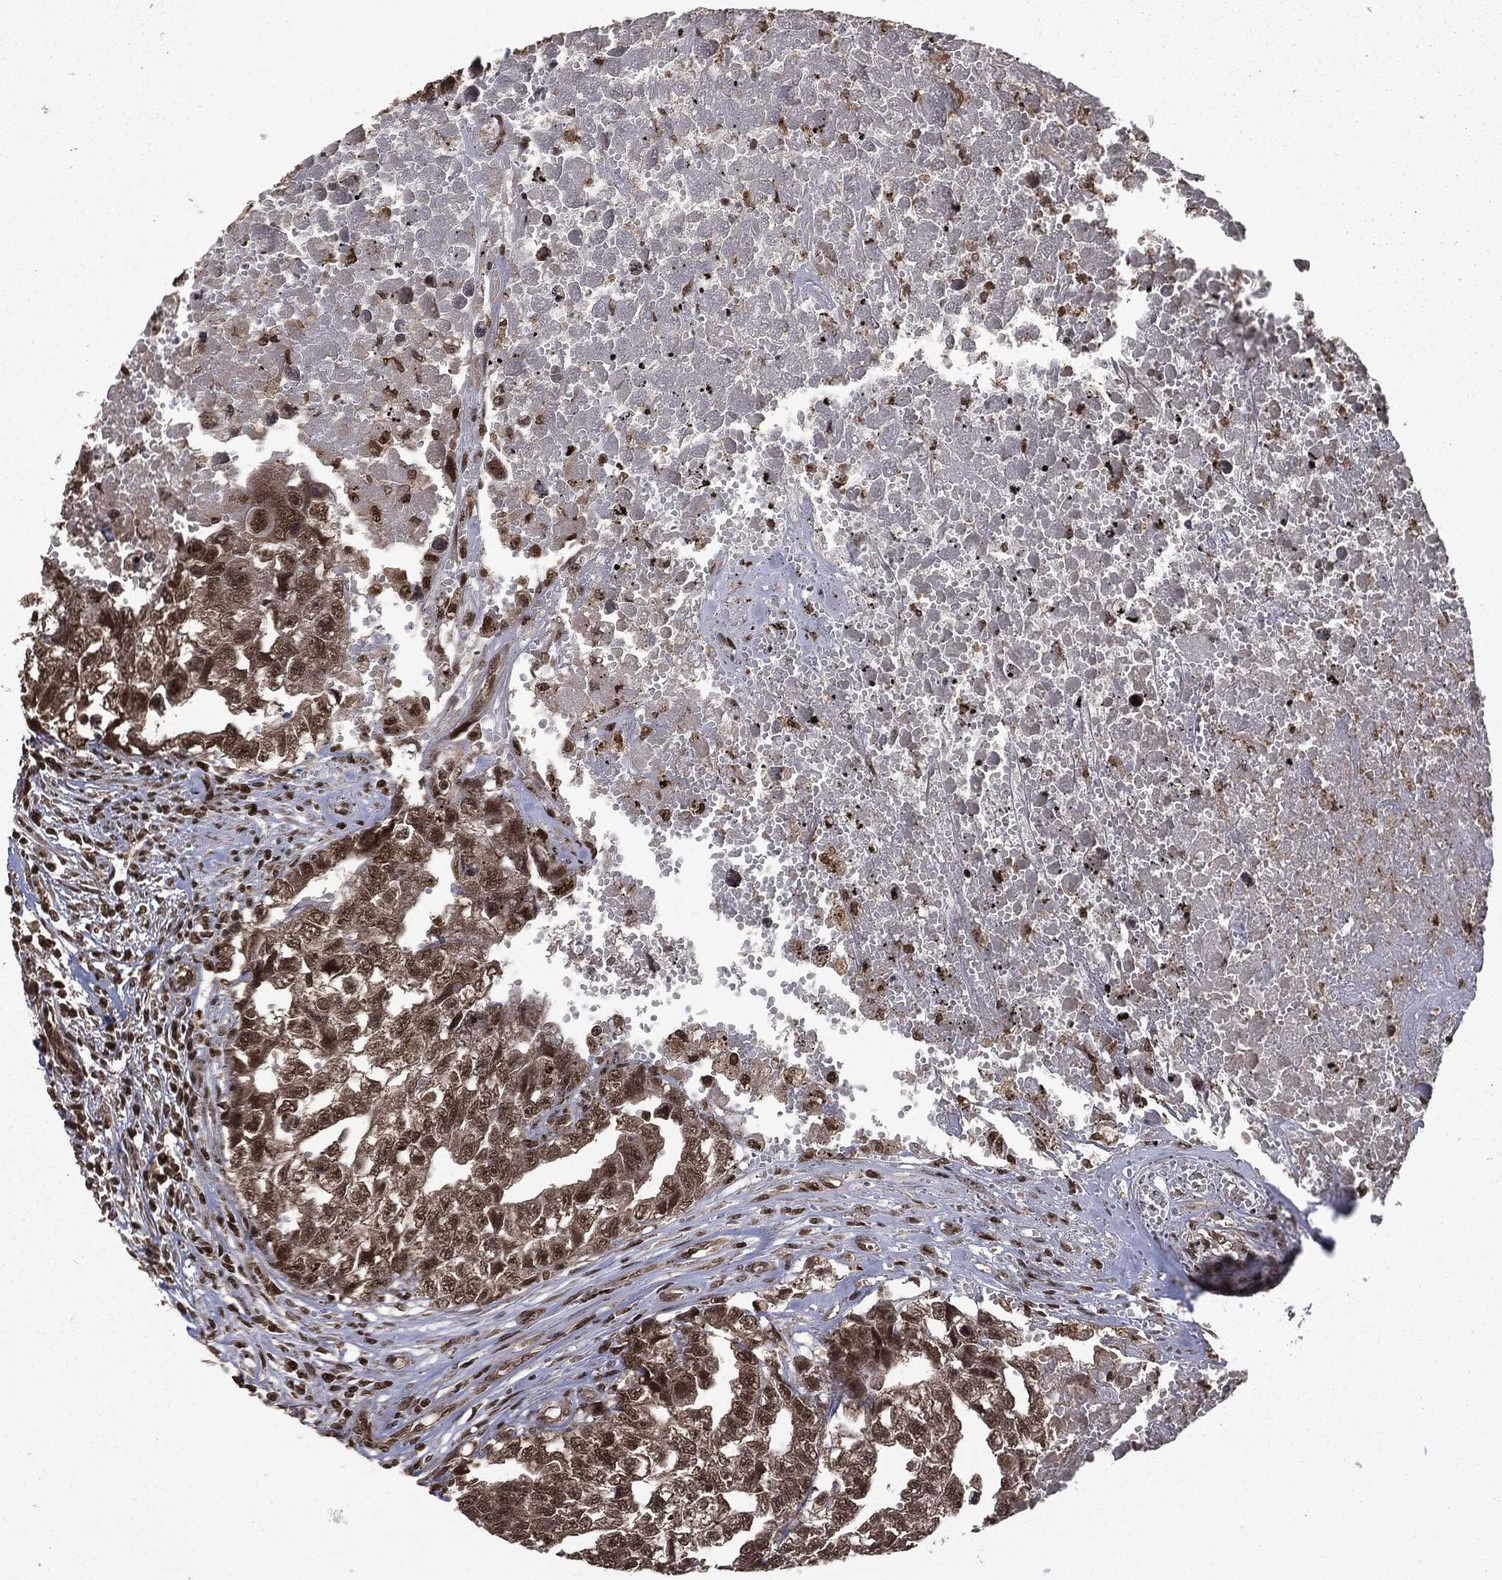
{"staining": {"intensity": "moderate", "quantity": ">75%", "location": "nuclear"}, "tissue": "testis cancer", "cell_type": "Tumor cells", "image_type": "cancer", "snomed": [{"axis": "morphology", "description": "Seminoma, NOS"}, {"axis": "morphology", "description": "Carcinoma, Embryonal, NOS"}, {"axis": "topography", "description": "Testis"}], "caption": "This photomicrograph displays immunohistochemistry staining of testis cancer (embryonal carcinoma), with medium moderate nuclear staining in about >75% of tumor cells.", "gene": "CTDP1", "patient": {"sex": "male", "age": 22}}